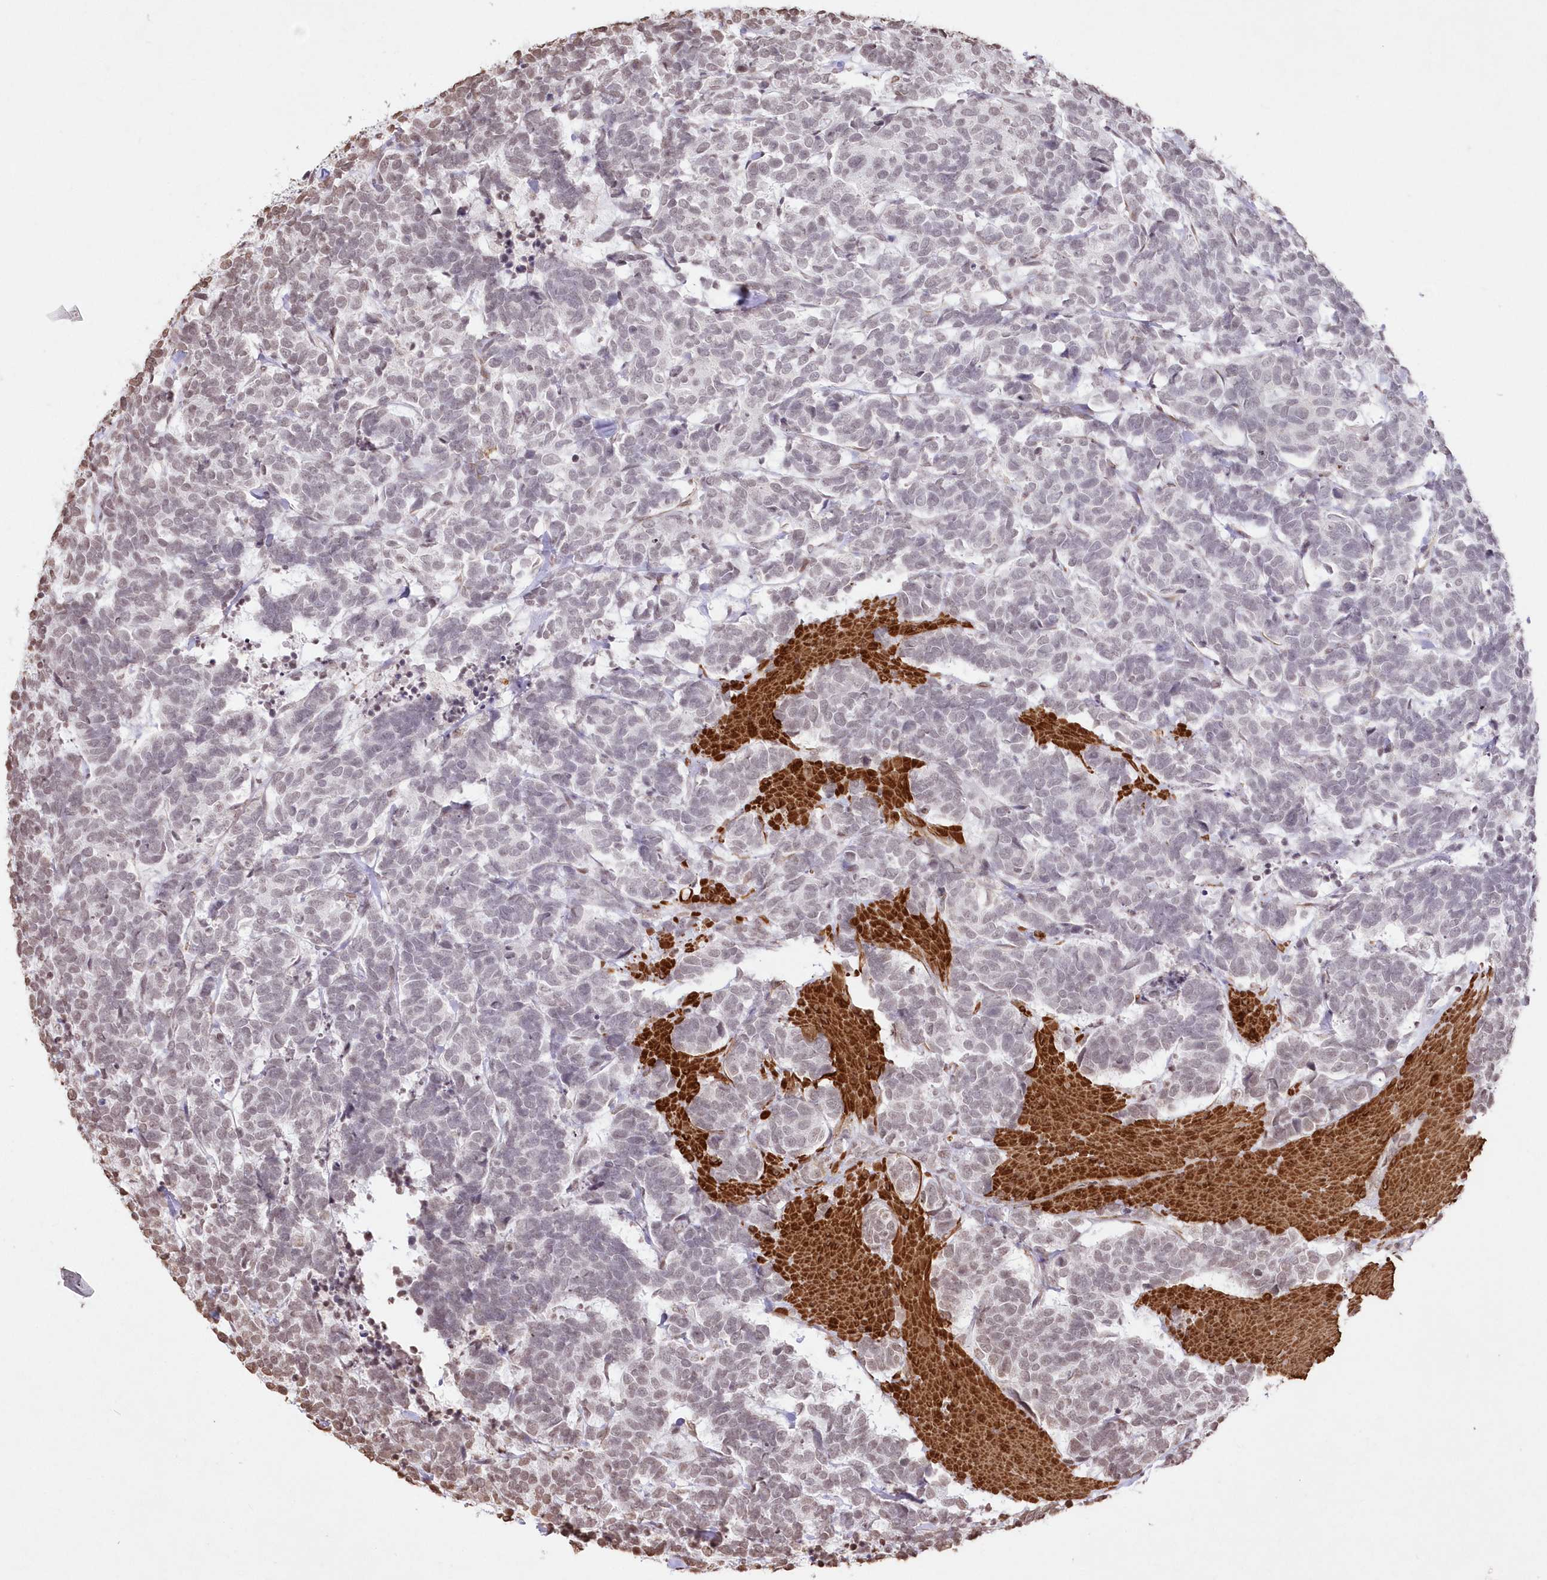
{"staining": {"intensity": "negative", "quantity": "none", "location": "none"}, "tissue": "carcinoid", "cell_type": "Tumor cells", "image_type": "cancer", "snomed": [{"axis": "morphology", "description": "Carcinoma, NOS"}, {"axis": "morphology", "description": "Carcinoid, malignant, NOS"}, {"axis": "topography", "description": "Urinary bladder"}], "caption": "Immunohistochemical staining of human carcinoid demonstrates no significant positivity in tumor cells.", "gene": "RBM27", "patient": {"sex": "male", "age": 57}}